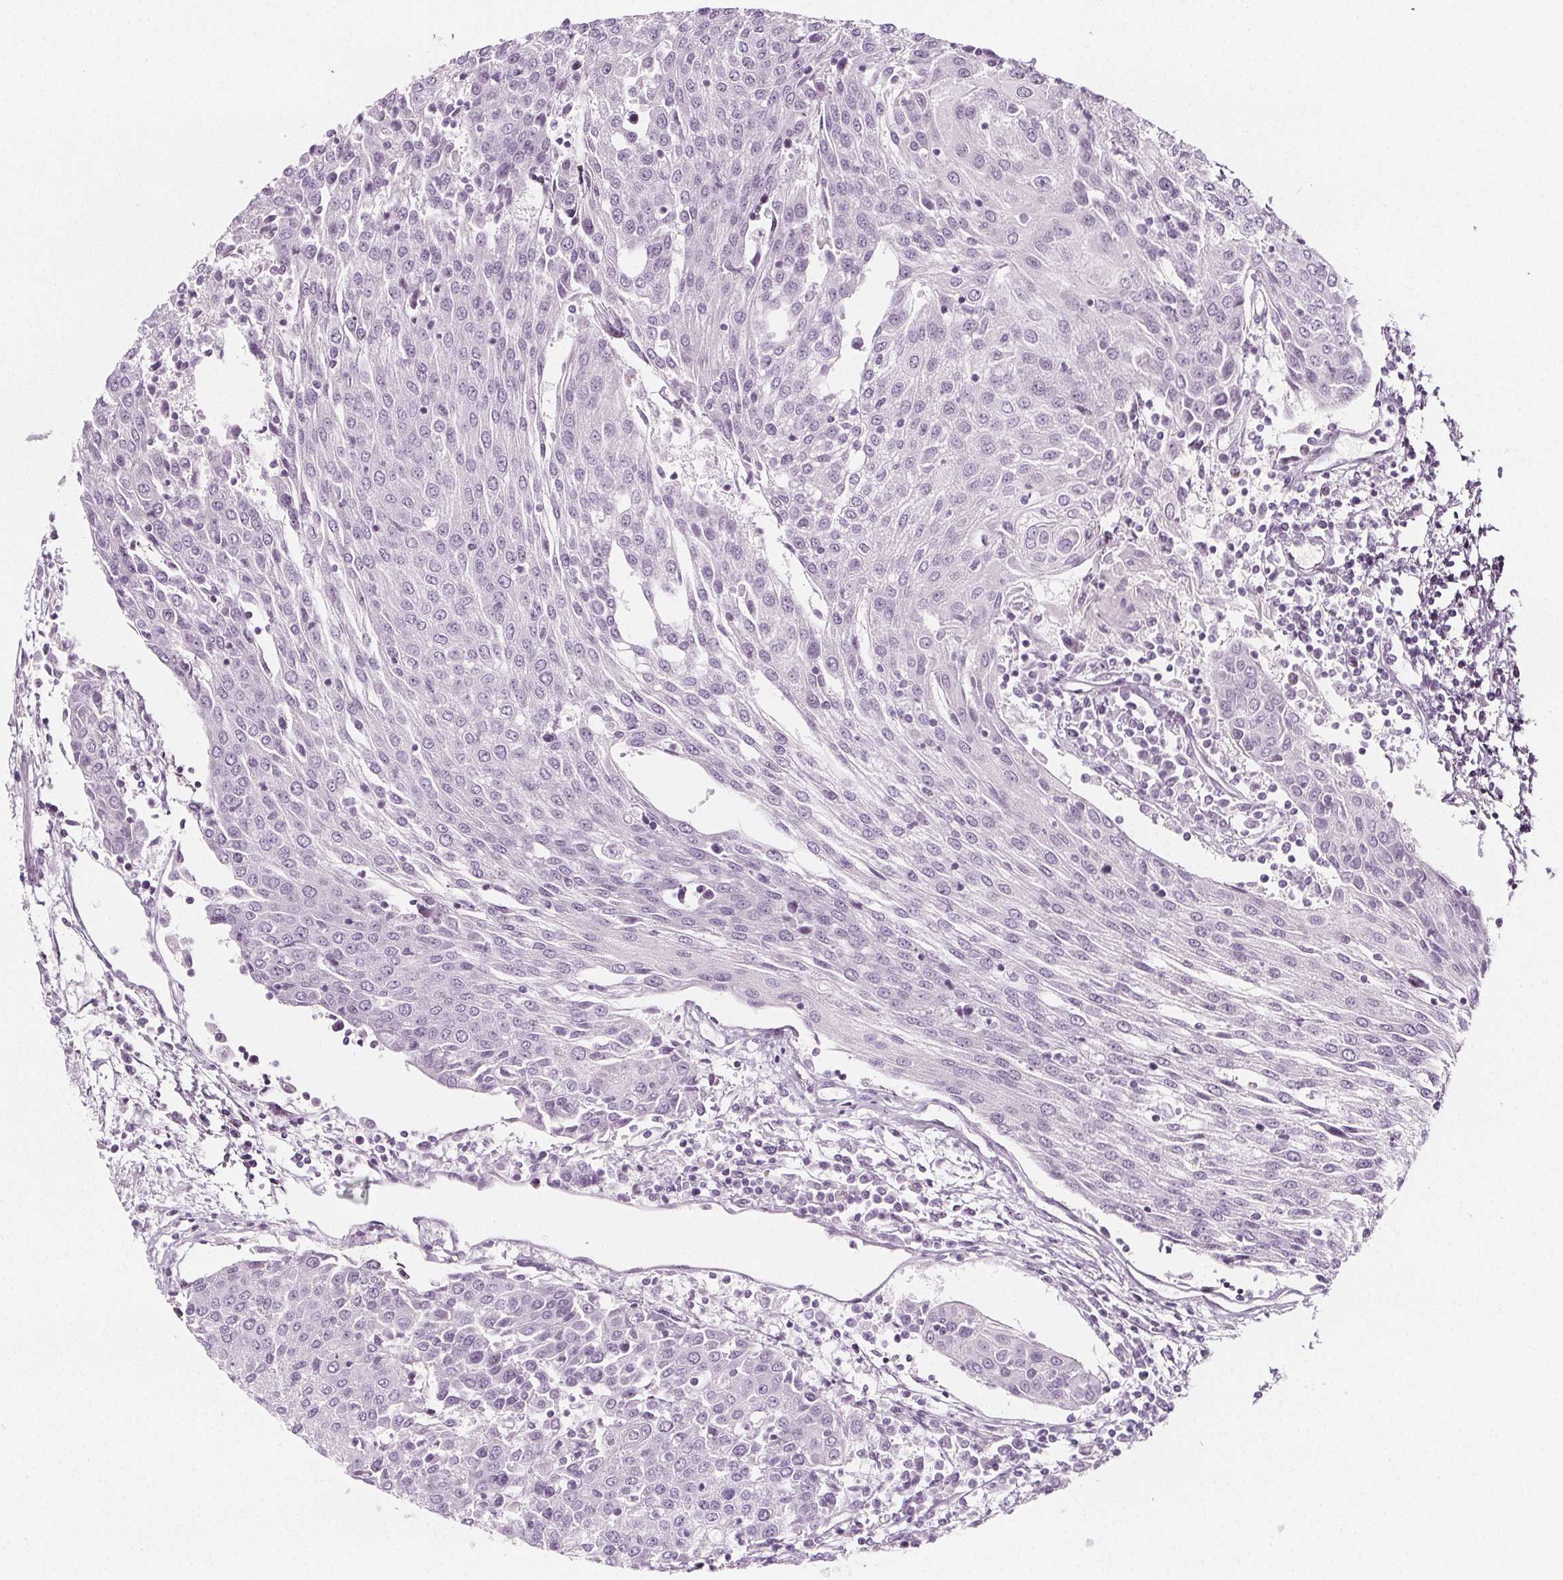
{"staining": {"intensity": "negative", "quantity": "none", "location": "none"}, "tissue": "urothelial cancer", "cell_type": "Tumor cells", "image_type": "cancer", "snomed": [{"axis": "morphology", "description": "Urothelial carcinoma, High grade"}, {"axis": "topography", "description": "Urinary bladder"}], "caption": "DAB immunohistochemical staining of high-grade urothelial carcinoma exhibits no significant staining in tumor cells.", "gene": "IL17C", "patient": {"sex": "female", "age": 85}}